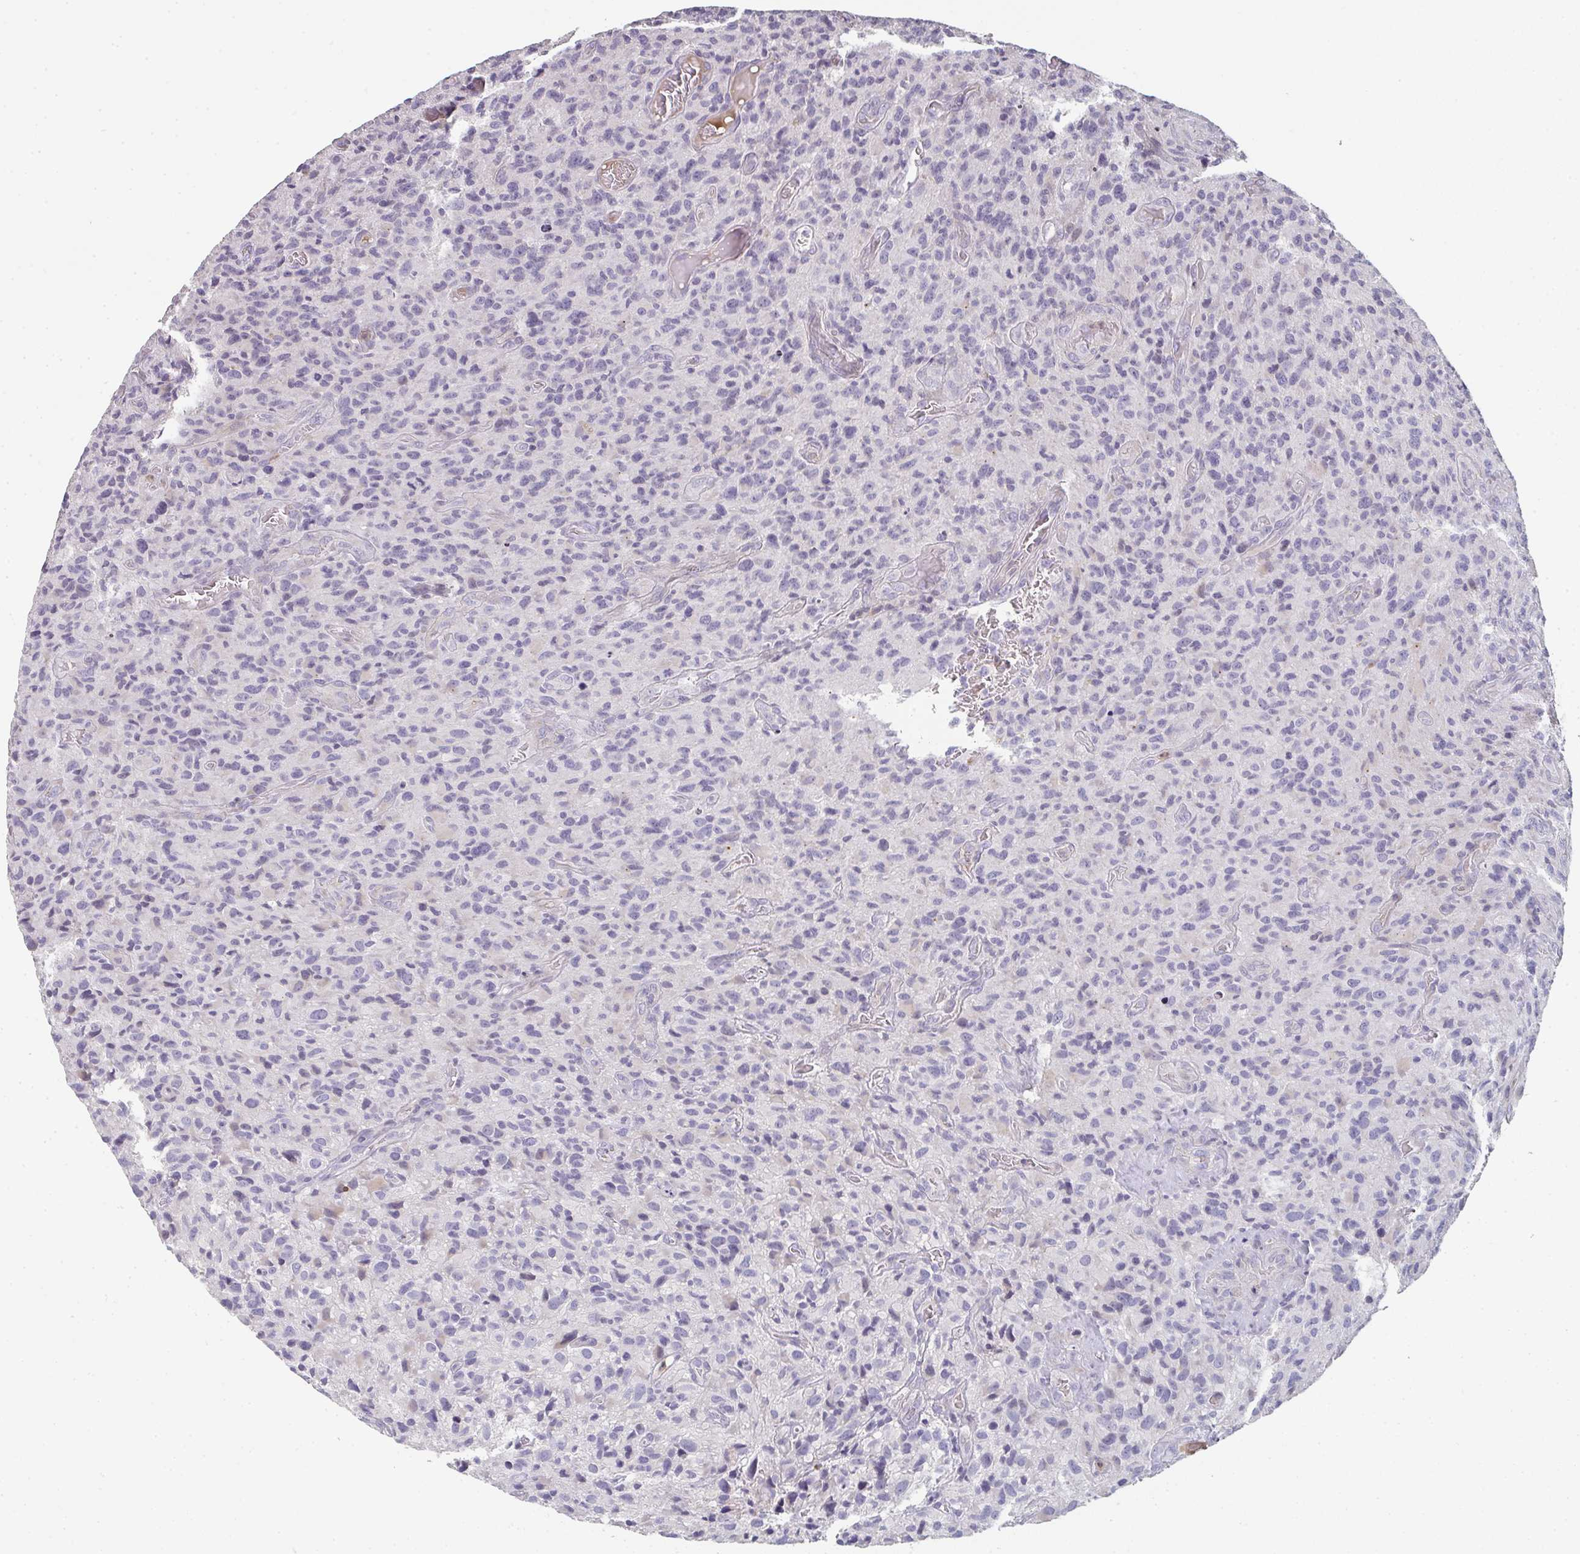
{"staining": {"intensity": "negative", "quantity": "none", "location": "none"}, "tissue": "glioma", "cell_type": "Tumor cells", "image_type": "cancer", "snomed": [{"axis": "morphology", "description": "Glioma, malignant, High grade"}, {"axis": "topography", "description": "Brain"}], "caption": "This histopathology image is of malignant glioma (high-grade) stained with IHC to label a protein in brown with the nuclei are counter-stained blue. There is no expression in tumor cells.", "gene": "A1CF", "patient": {"sex": "male", "age": 76}}